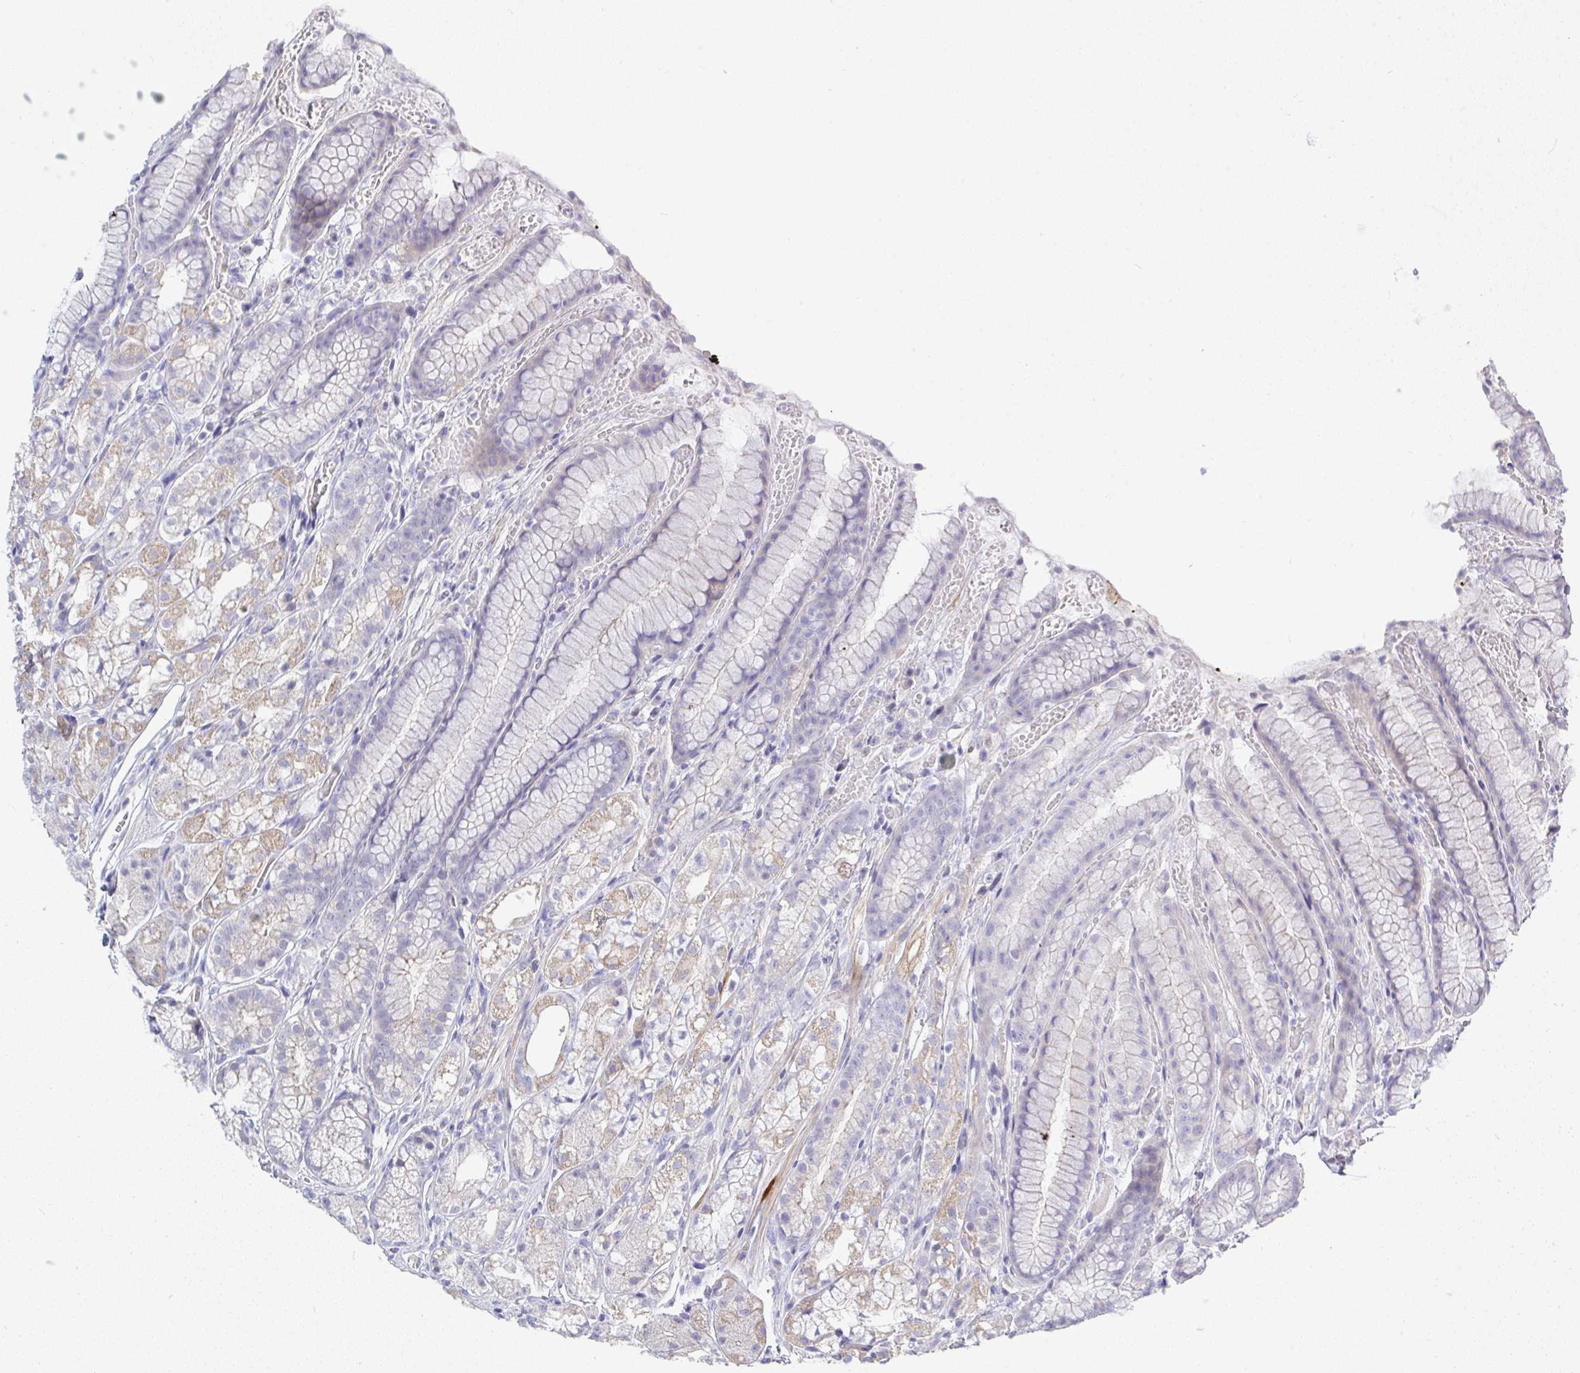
{"staining": {"intensity": "weak", "quantity": "25%-75%", "location": "cytoplasmic/membranous"}, "tissue": "stomach", "cell_type": "Glandular cells", "image_type": "normal", "snomed": [{"axis": "morphology", "description": "Normal tissue, NOS"}, {"axis": "topography", "description": "Smooth muscle"}, {"axis": "topography", "description": "Stomach"}], "caption": "Immunohistochemical staining of benign stomach reveals weak cytoplasmic/membranous protein staining in about 25%-75% of glandular cells.", "gene": "ZNF561", "patient": {"sex": "male", "age": 70}}